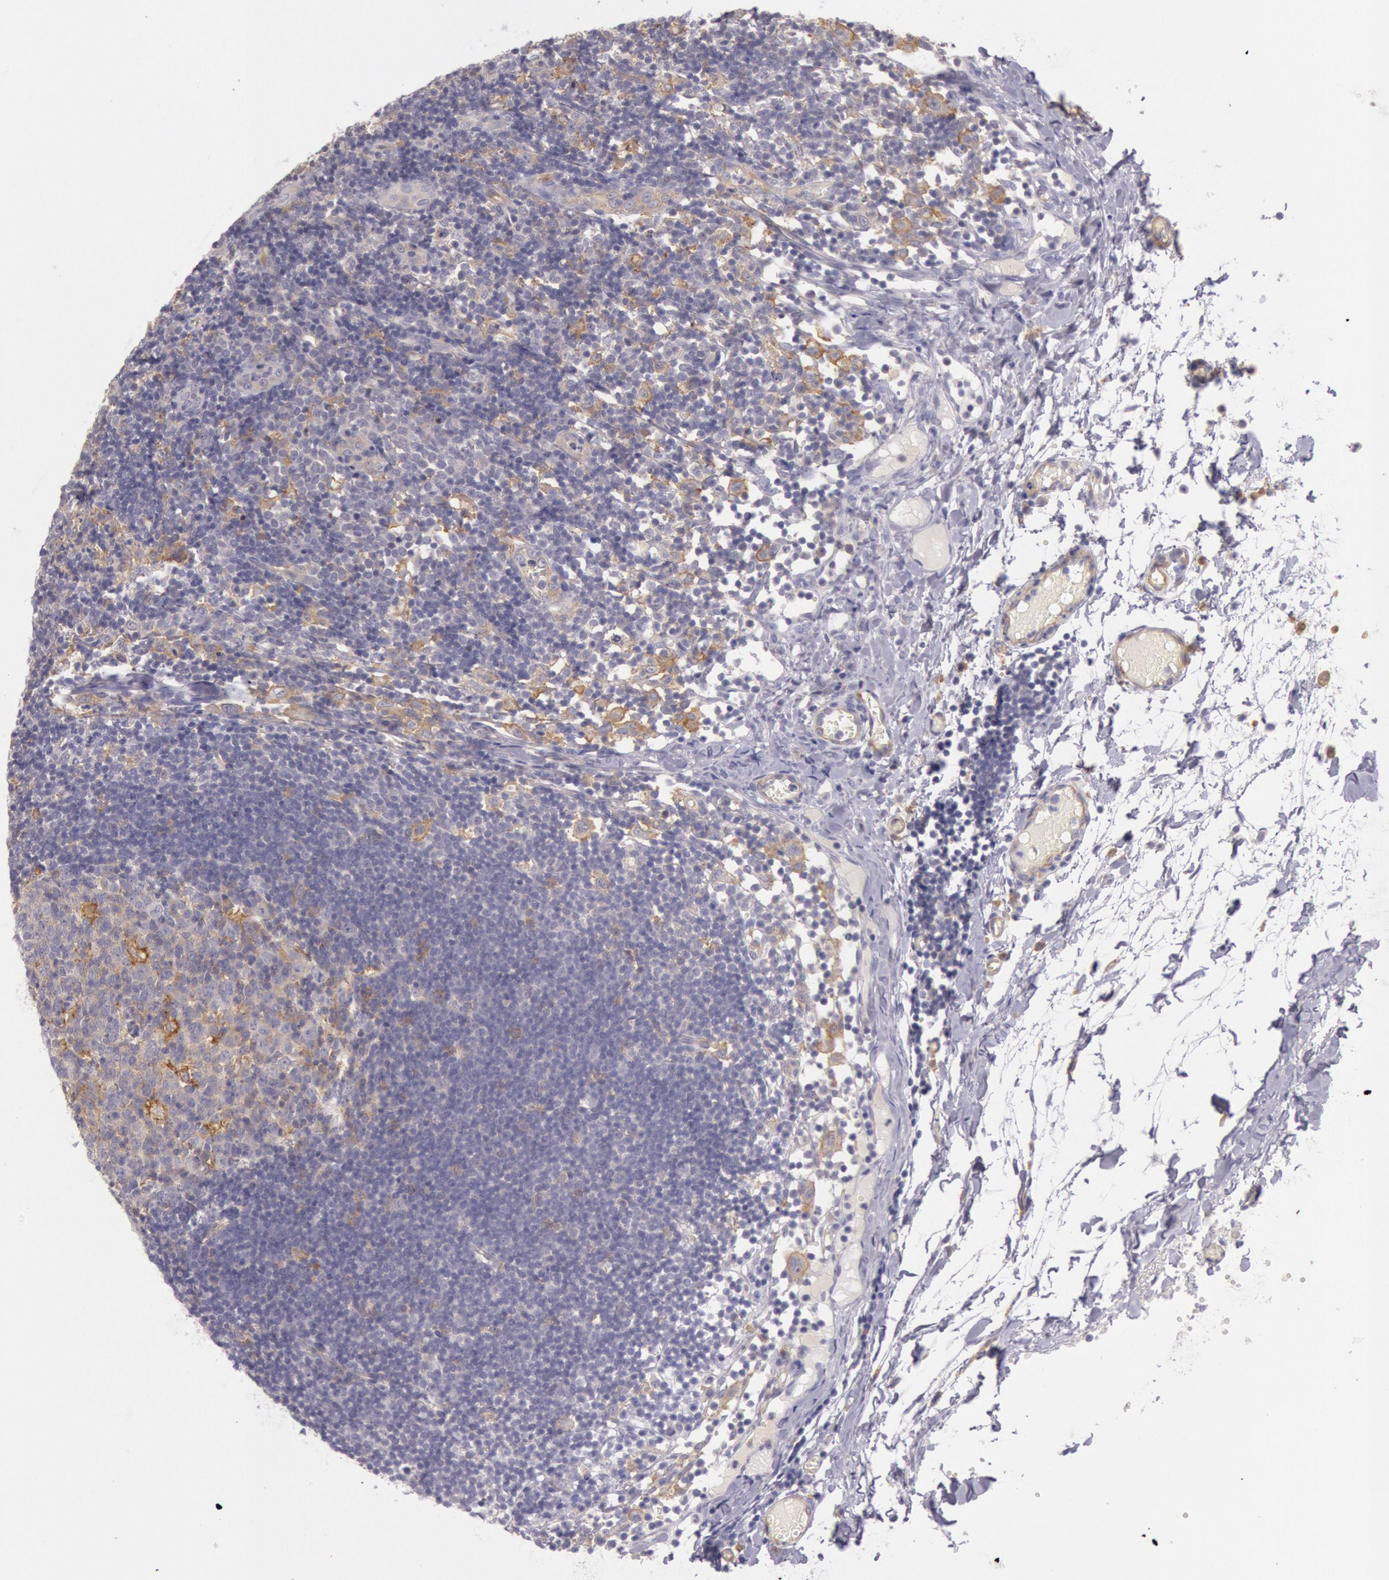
{"staining": {"intensity": "weak", "quantity": "<25%", "location": "cytoplasmic/membranous"}, "tissue": "lymph node", "cell_type": "Germinal center cells", "image_type": "normal", "snomed": [{"axis": "morphology", "description": "Normal tissue, NOS"}, {"axis": "morphology", "description": "Inflammation, NOS"}, {"axis": "topography", "description": "Lymph node"}, {"axis": "topography", "description": "Salivary gland"}], "caption": "This is a histopathology image of IHC staining of normal lymph node, which shows no staining in germinal center cells. (IHC, brightfield microscopy, high magnification).", "gene": "MYO5A", "patient": {"sex": "male", "age": 3}}